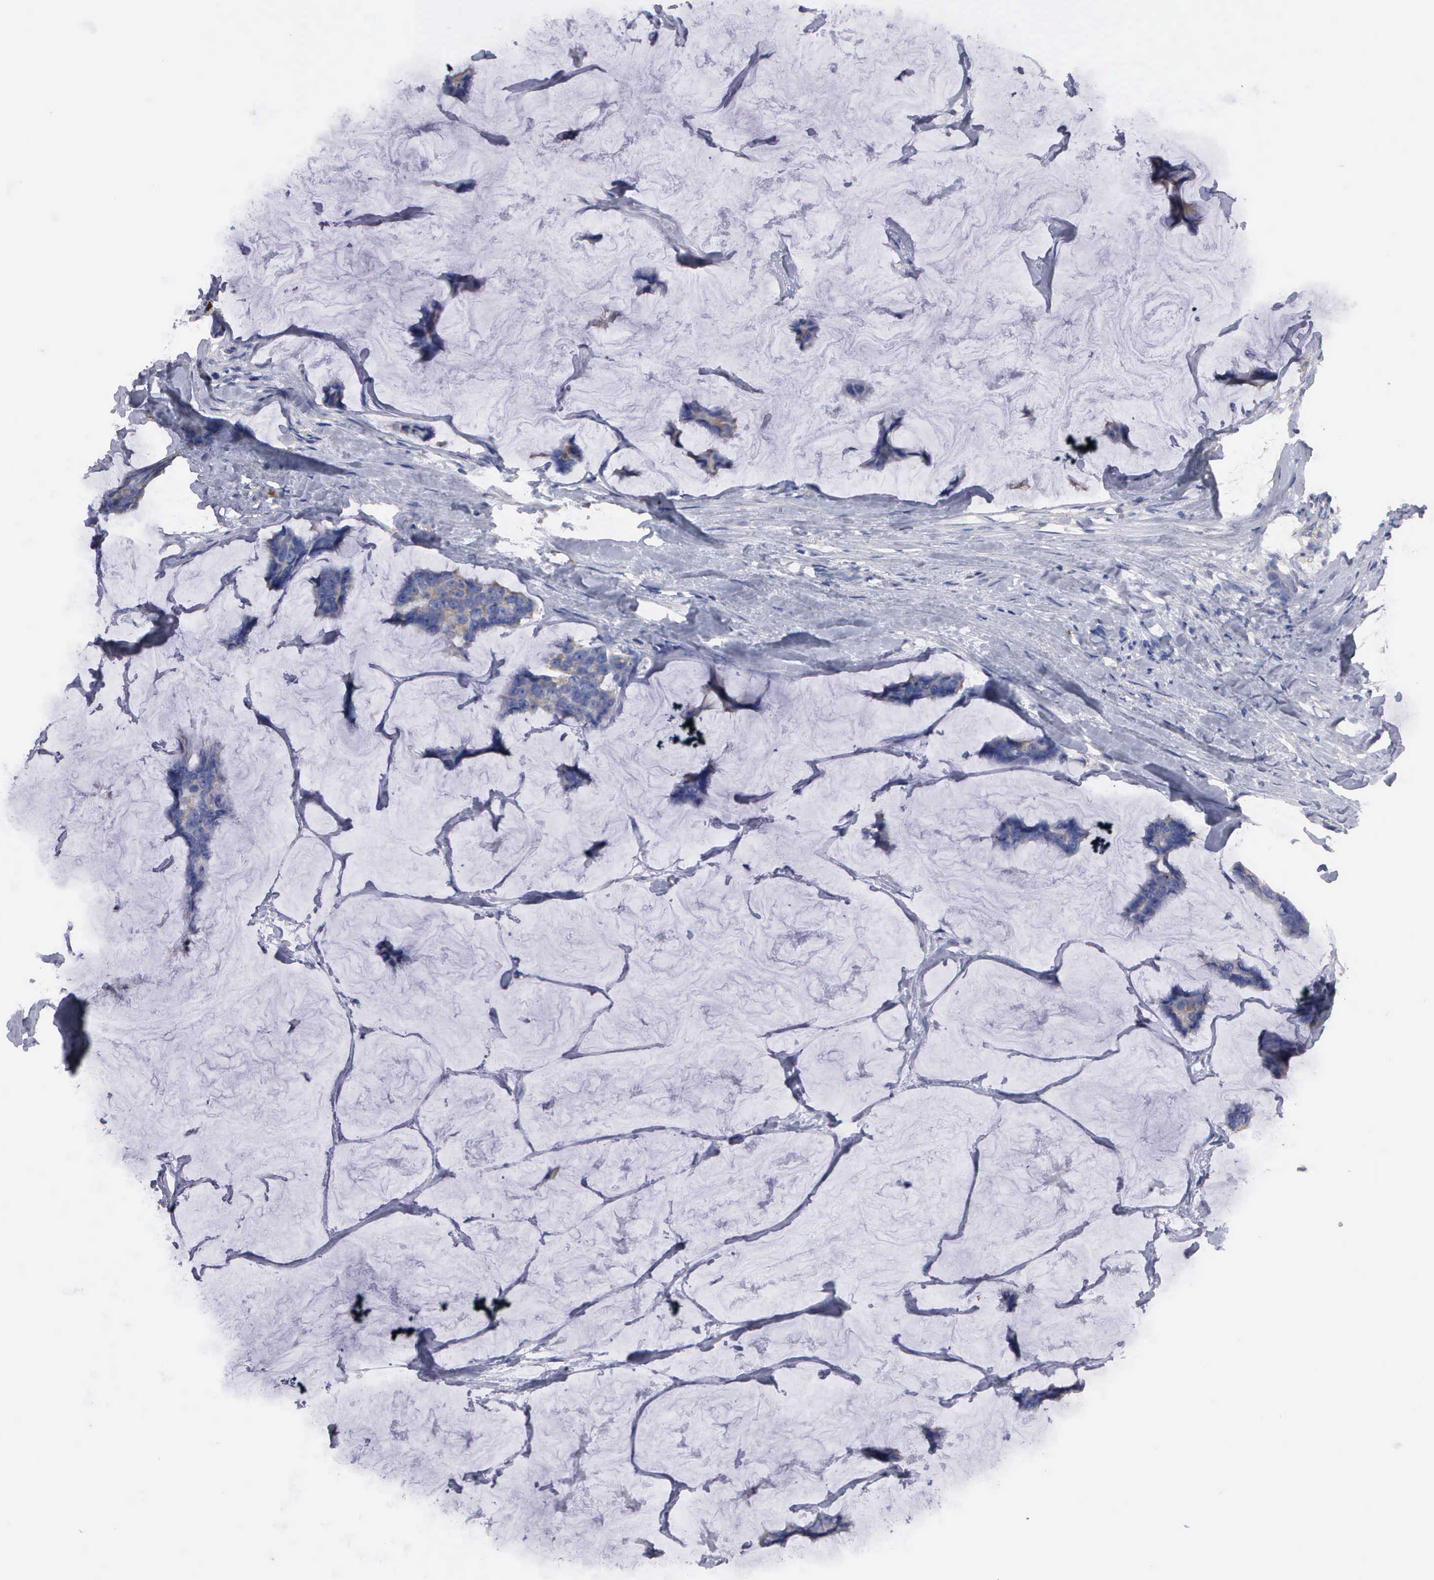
{"staining": {"intensity": "weak", "quantity": "<25%", "location": "cytoplasmic/membranous"}, "tissue": "breast cancer", "cell_type": "Tumor cells", "image_type": "cancer", "snomed": [{"axis": "morphology", "description": "Normal tissue, NOS"}, {"axis": "morphology", "description": "Duct carcinoma"}, {"axis": "topography", "description": "Breast"}], "caption": "The immunohistochemistry (IHC) photomicrograph has no significant staining in tumor cells of breast invasive ductal carcinoma tissue.", "gene": "G6PD", "patient": {"sex": "female", "age": 50}}